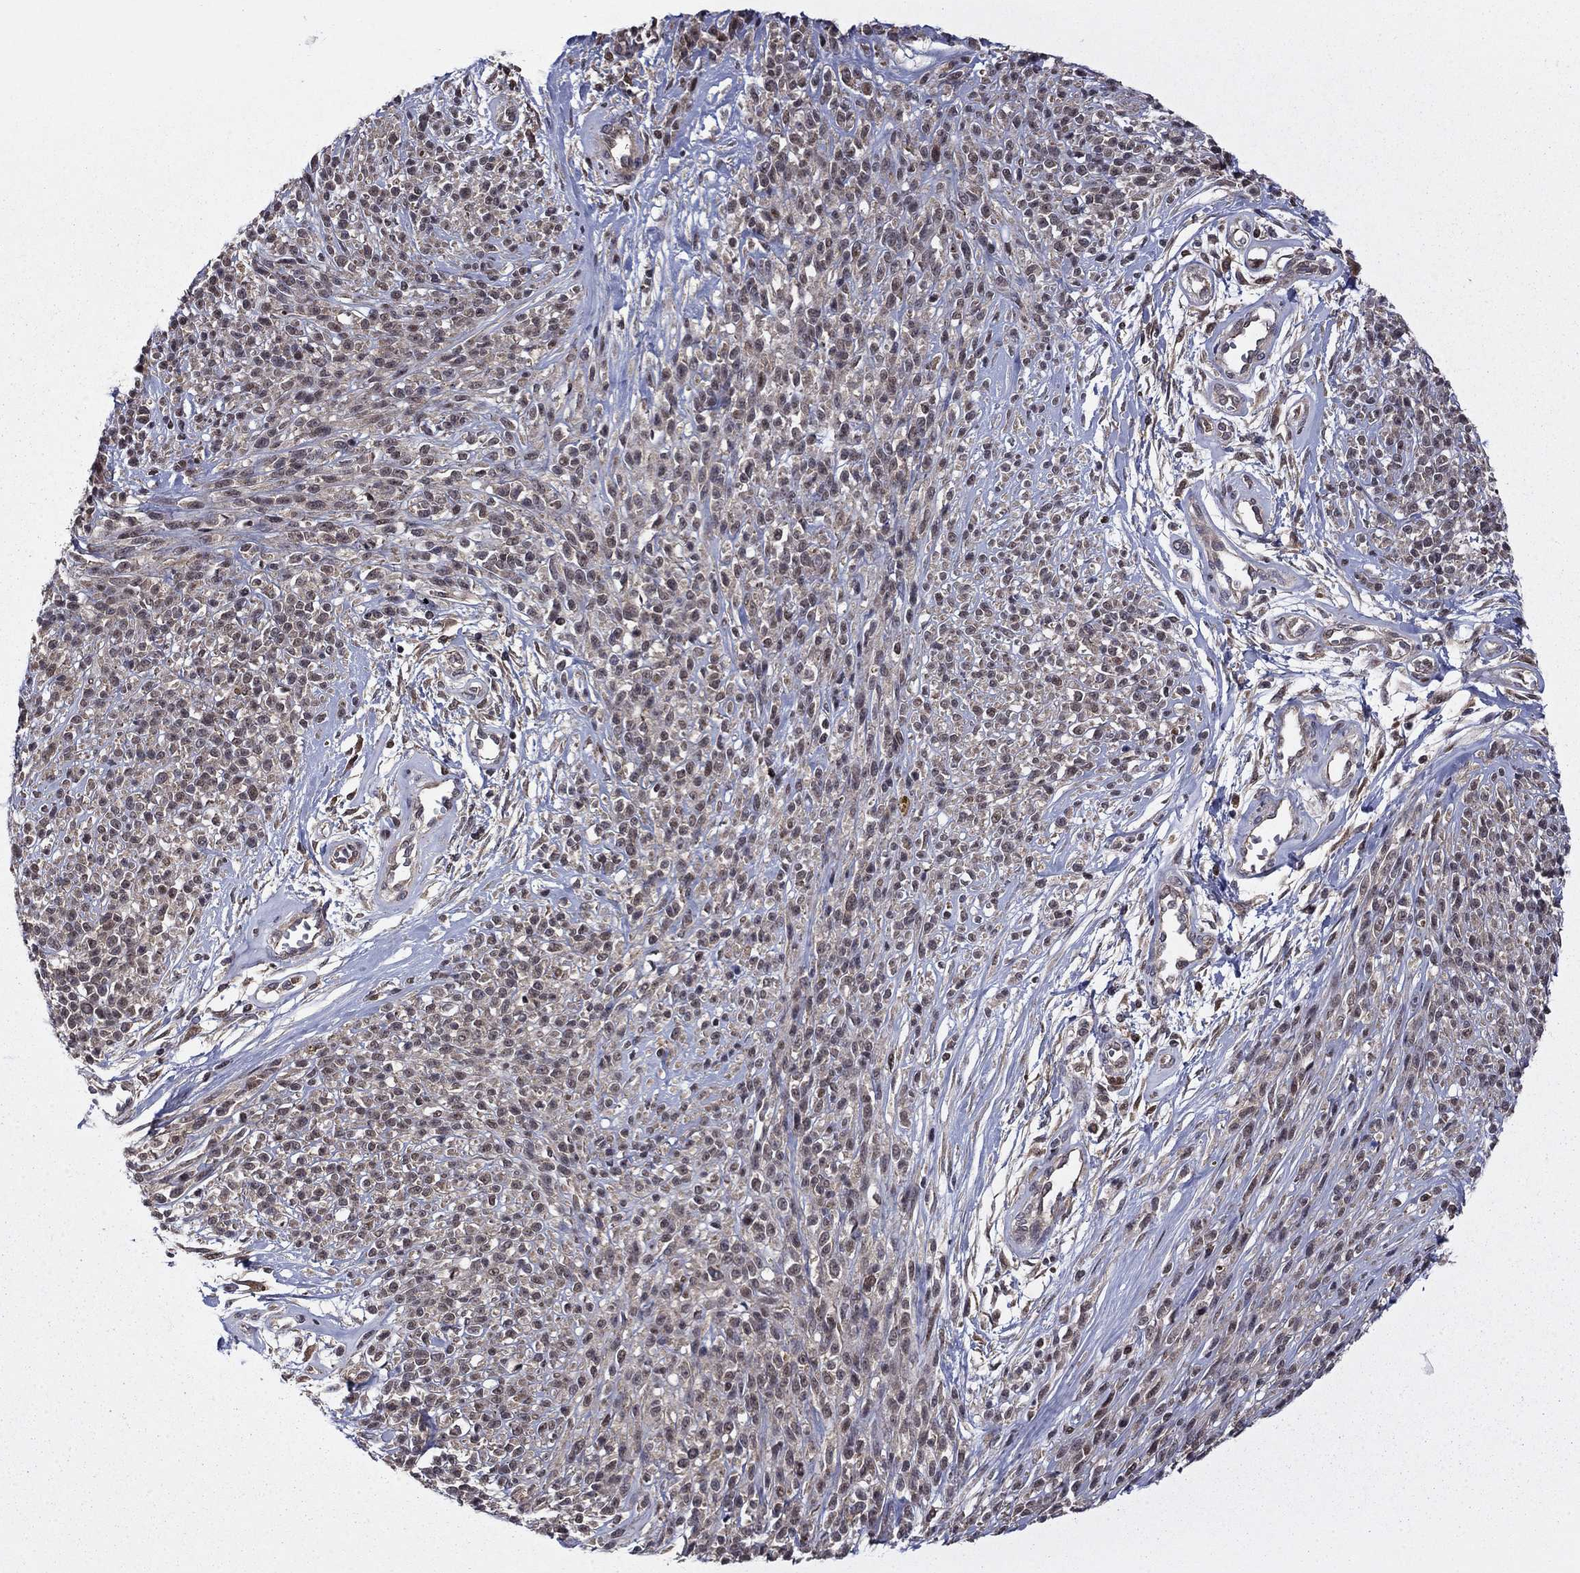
{"staining": {"intensity": "negative", "quantity": "none", "location": "none"}, "tissue": "melanoma", "cell_type": "Tumor cells", "image_type": "cancer", "snomed": [{"axis": "morphology", "description": "Malignant melanoma, NOS"}, {"axis": "topography", "description": "Skin"}, {"axis": "topography", "description": "Skin of trunk"}], "caption": "A micrograph of melanoma stained for a protein displays no brown staining in tumor cells.", "gene": "TPMT", "patient": {"sex": "male", "age": 74}}